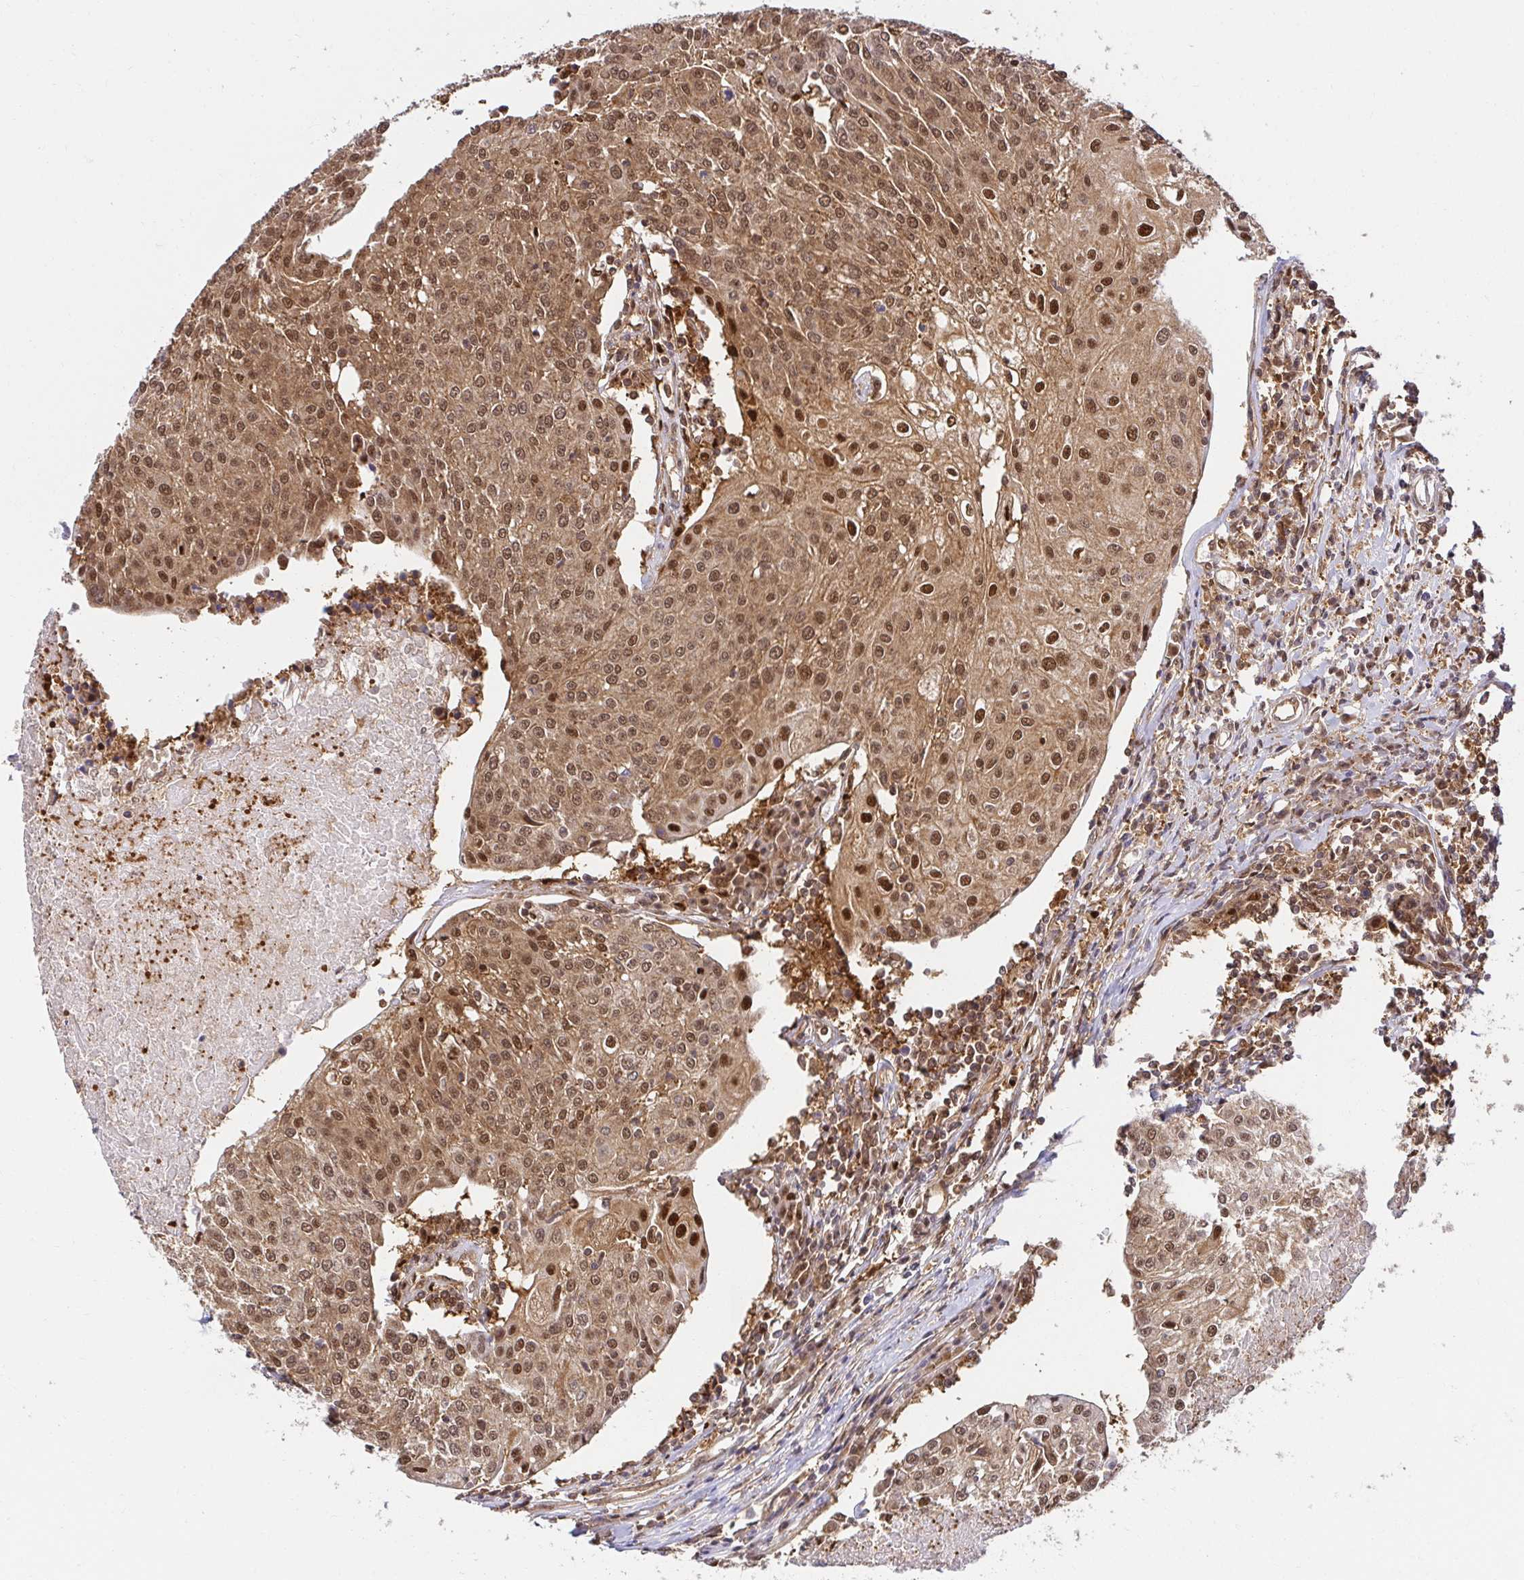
{"staining": {"intensity": "moderate", "quantity": ">75%", "location": "cytoplasmic/membranous,nuclear"}, "tissue": "urothelial cancer", "cell_type": "Tumor cells", "image_type": "cancer", "snomed": [{"axis": "morphology", "description": "Urothelial carcinoma, High grade"}, {"axis": "topography", "description": "Urinary bladder"}], "caption": "A brown stain highlights moderate cytoplasmic/membranous and nuclear staining of a protein in human urothelial cancer tumor cells.", "gene": "PSMA4", "patient": {"sex": "female", "age": 85}}